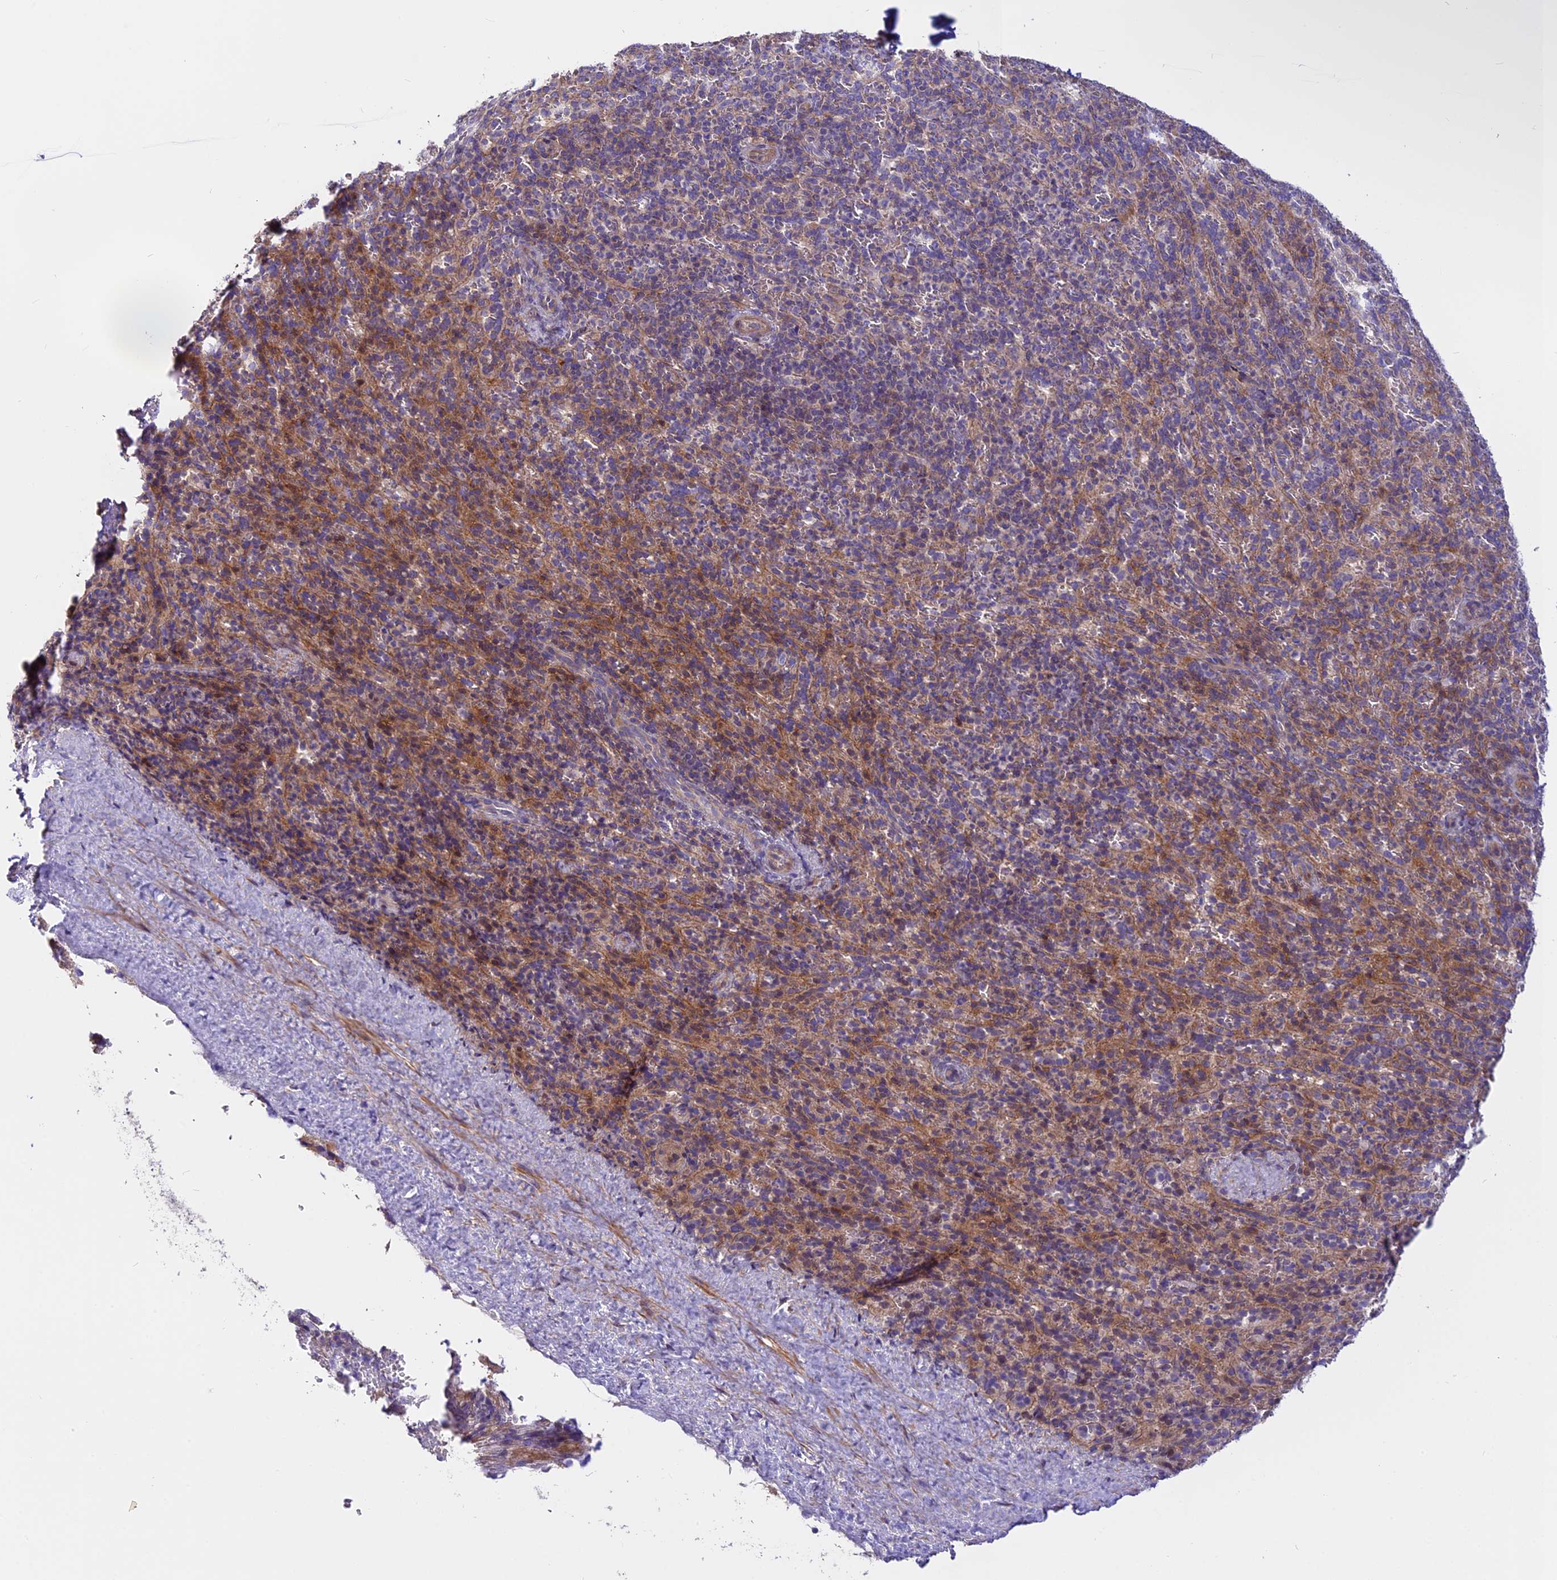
{"staining": {"intensity": "negative", "quantity": "none", "location": "none"}, "tissue": "spleen", "cell_type": "Cells in red pulp", "image_type": "normal", "snomed": [{"axis": "morphology", "description": "Normal tissue, NOS"}, {"axis": "topography", "description": "Spleen"}], "caption": "Image shows no protein staining in cells in red pulp of benign spleen. (Brightfield microscopy of DAB (3,3'-diaminobenzidine) IHC at high magnification).", "gene": "FAM98C", "patient": {"sex": "female", "age": 21}}